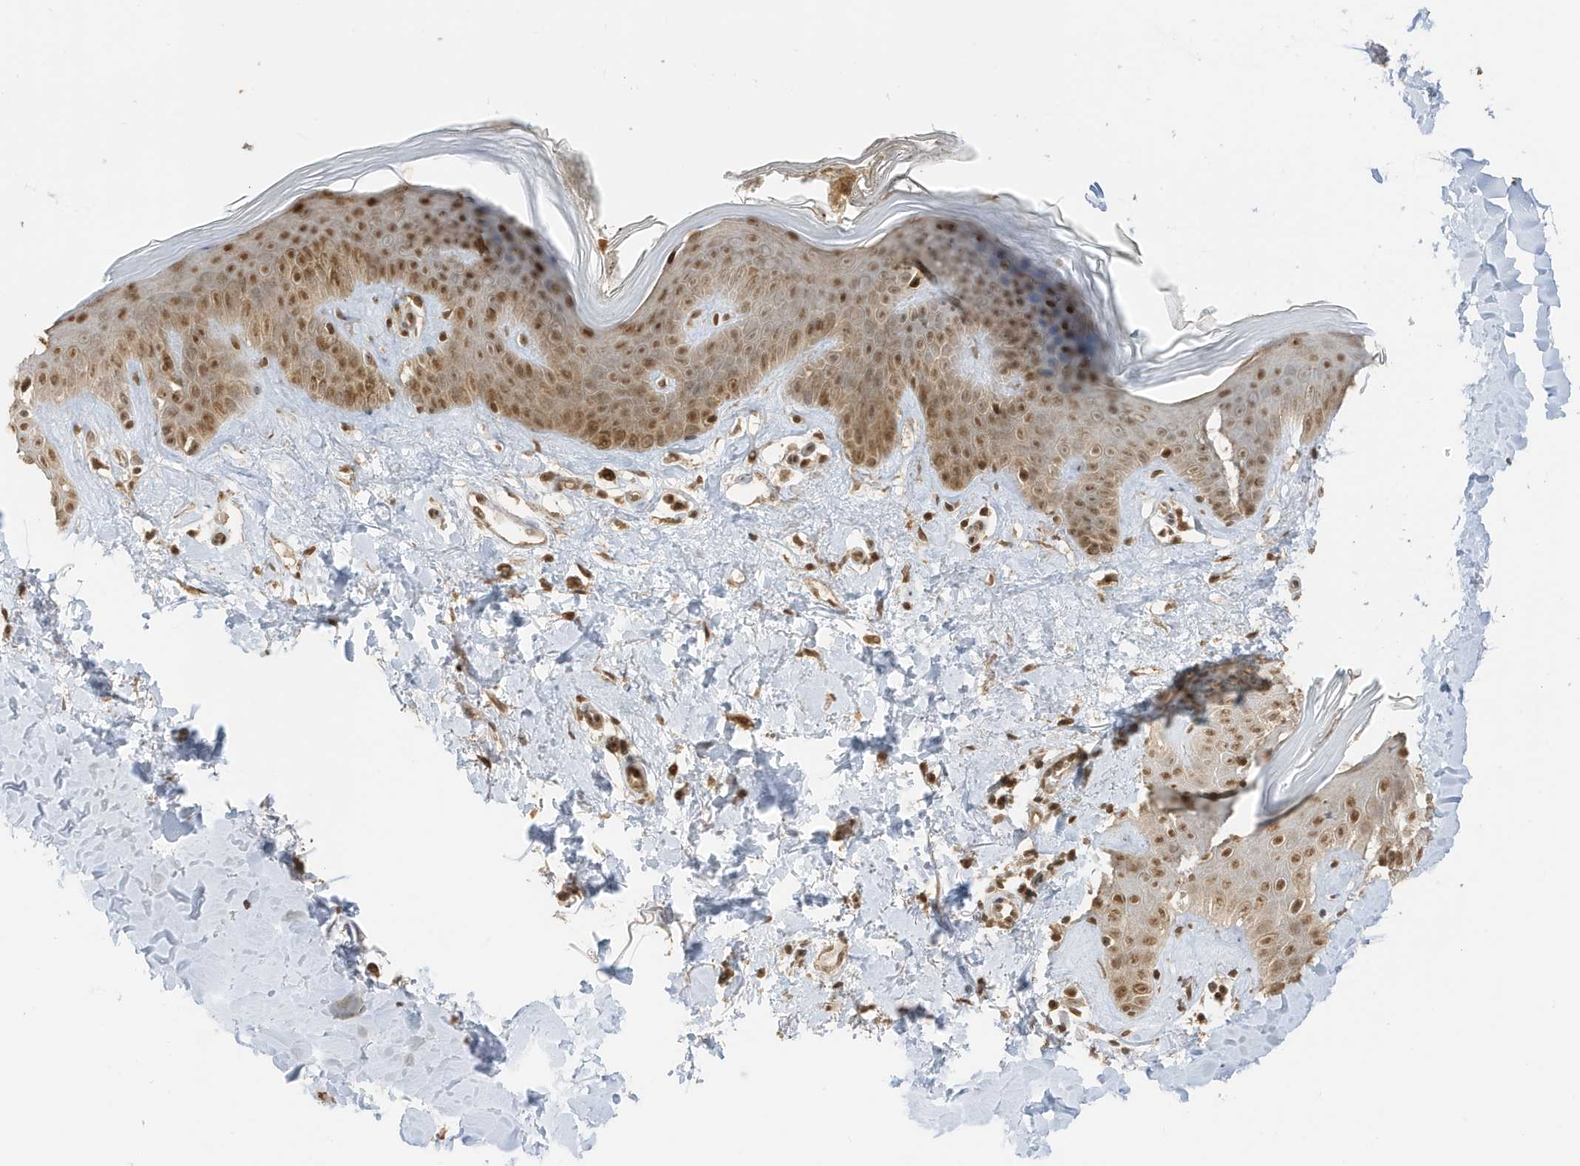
{"staining": {"intensity": "moderate", "quantity": ">75%", "location": "cytoplasmic/membranous,nuclear"}, "tissue": "skin", "cell_type": "Fibroblasts", "image_type": "normal", "snomed": [{"axis": "morphology", "description": "Normal tissue, NOS"}, {"axis": "topography", "description": "Skin"}], "caption": "About >75% of fibroblasts in unremarkable human skin demonstrate moderate cytoplasmic/membranous,nuclear protein staining as visualized by brown immunohistochemical staining.", "gene": "ZBTB41", "patient": {"sex": "female", "age": 64}}